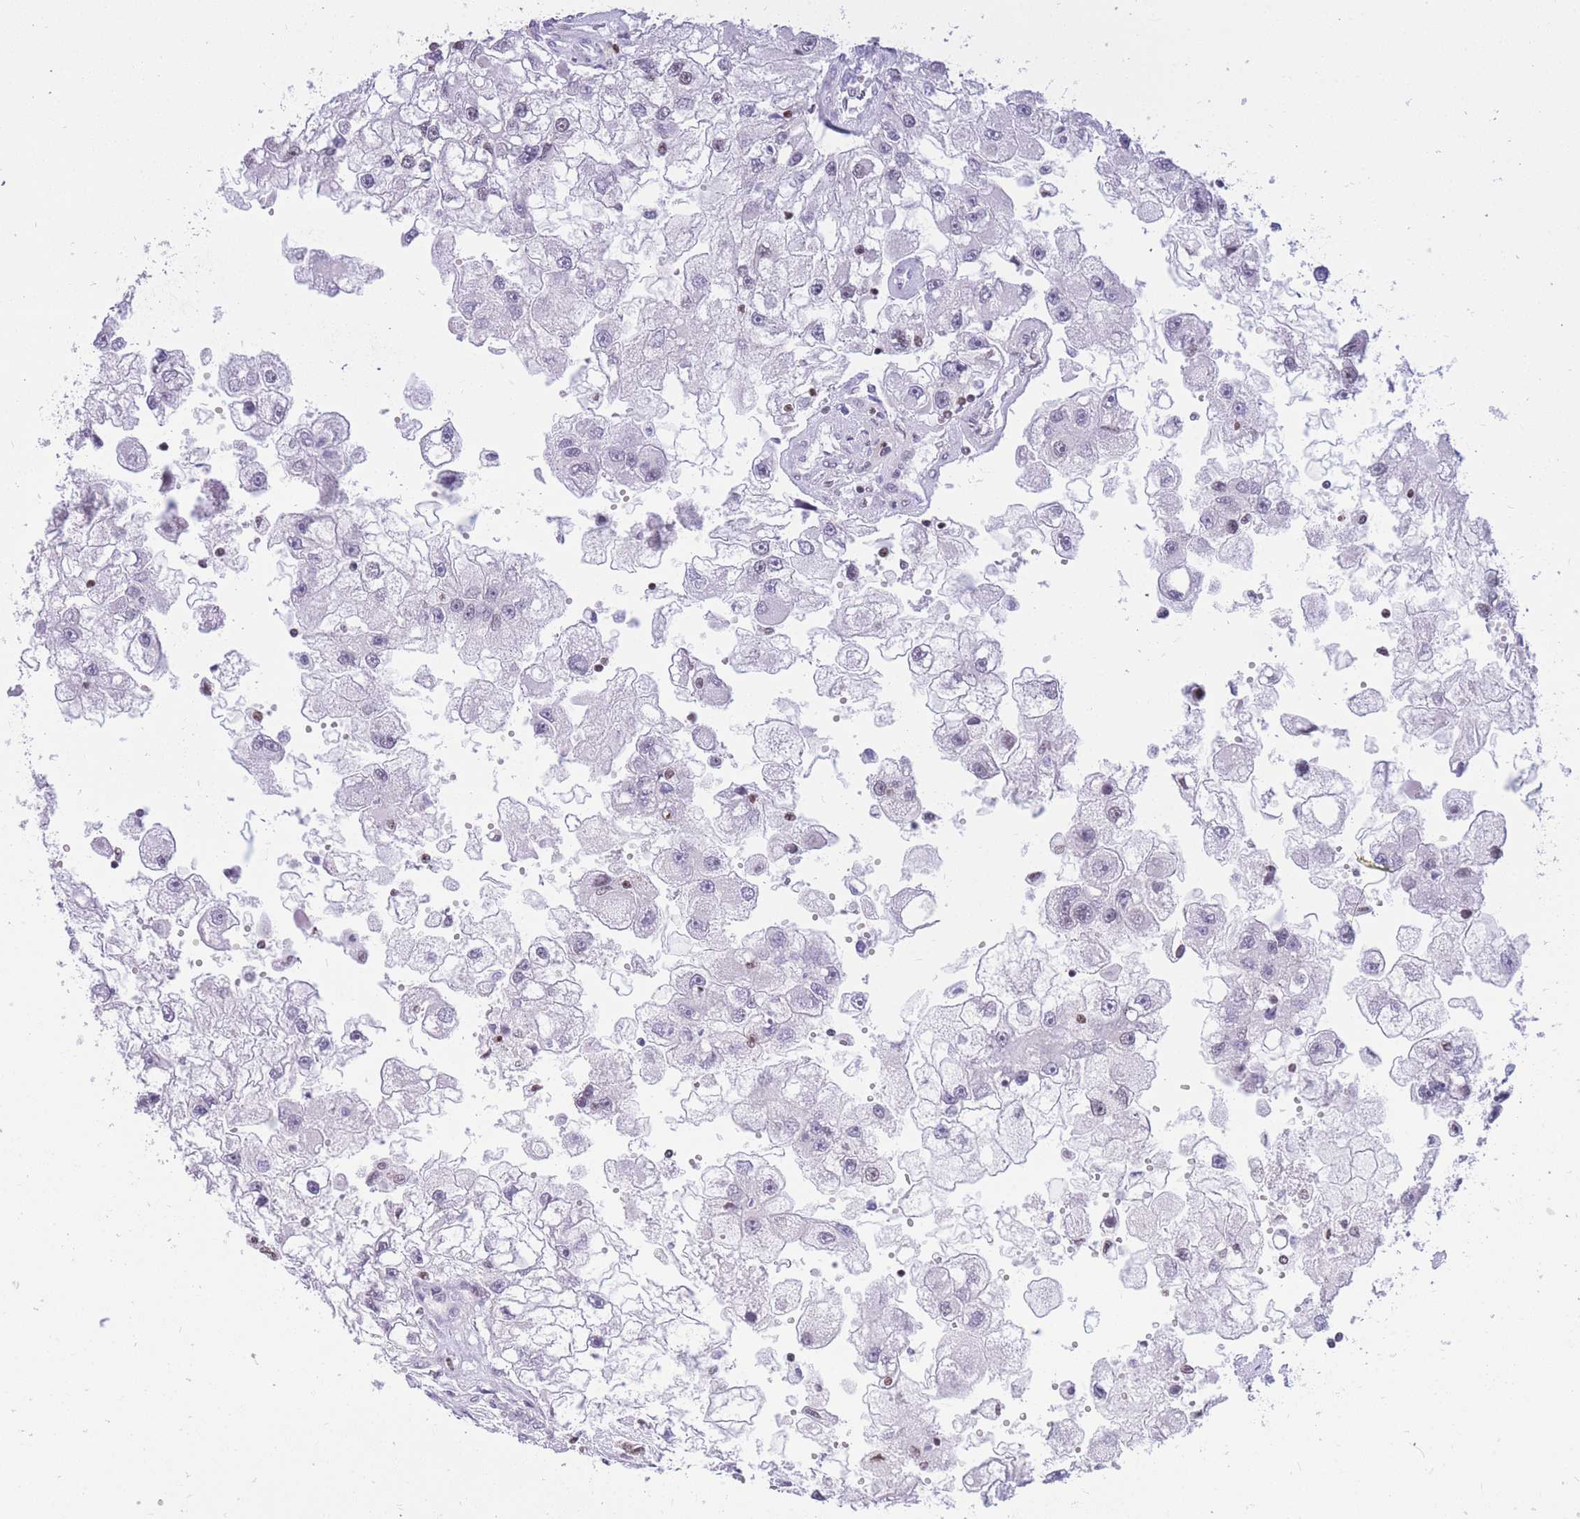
{"staining": {"intensity": "negative", "quantity": "none", "location": "none"}, "tissue": "renal cancer", "cell_type": "Tumor cells", "image_type": "cancer", "snomed": [{"axis": "morphology", "description": "Adenocarcinoma, NOS"}, {"axis": "topography", "description": "Kidney"}], "caption": "IHC of human renal adenocarcinoma exhibits no positivity in tumor cells.", "gene": "HMGN1", "patient": {"sex": "male", "age": 63}}